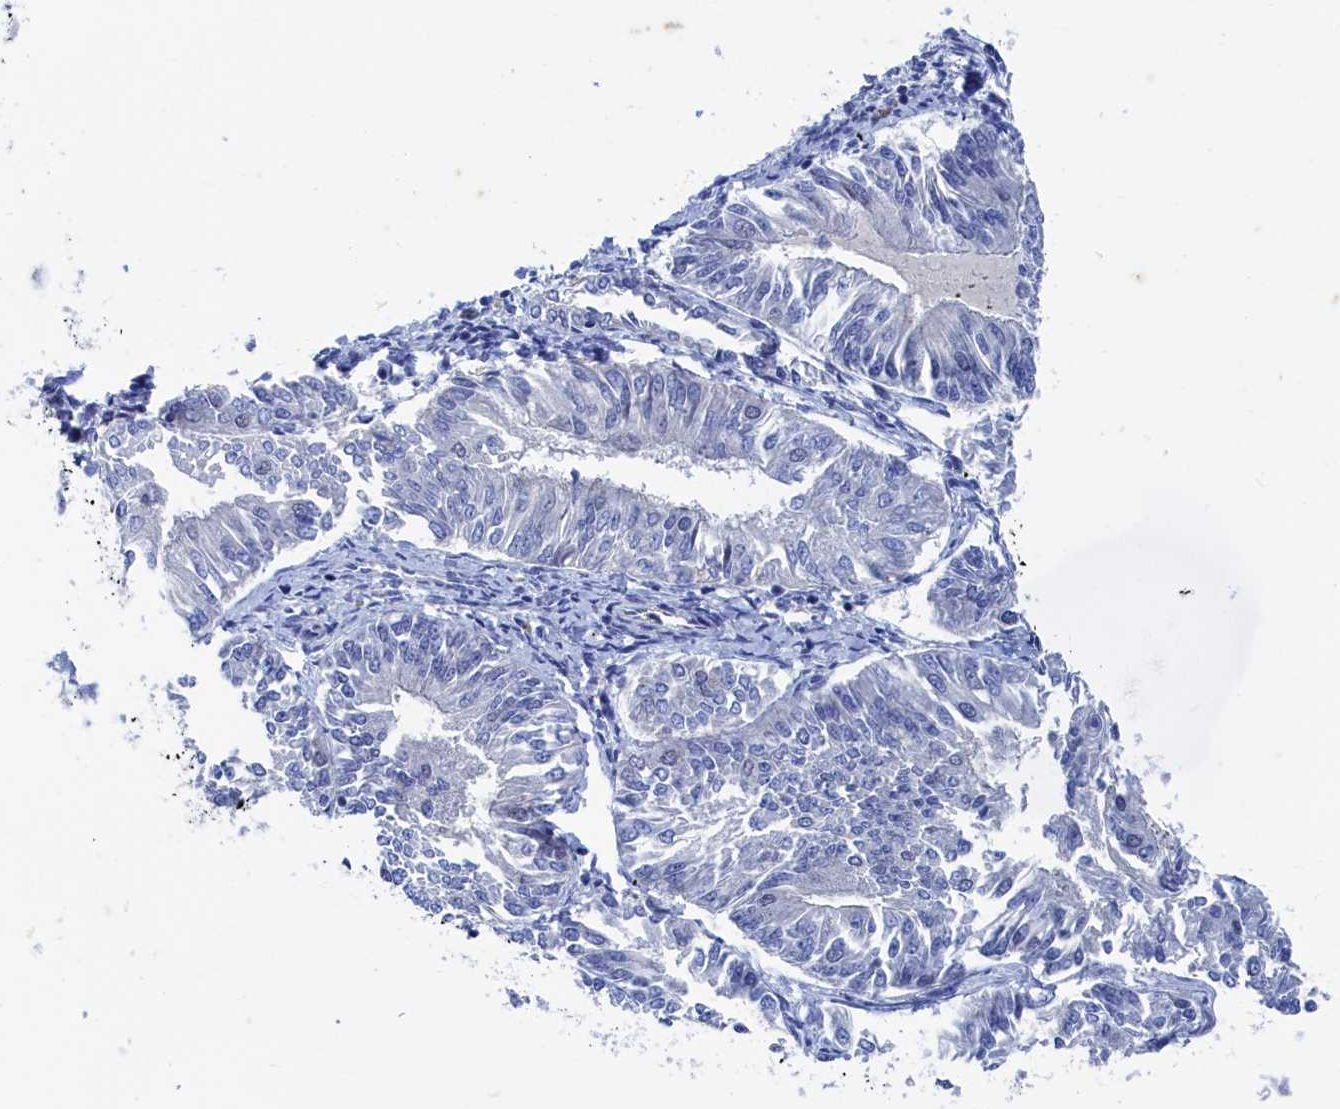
{"staining": {"intensity": "negative", "quantity": "none", "location": "none"}, "tissue": "endometrial cancer", "cell_type": "Tumor cells", "image_type": "cancer", "snomed": [{"axis": "morphology", "description": "Adenocarcinoma, NOS"}, {"axis": "topography", "description": "Endometrium"}], "caption": "Human endometrial cancer (adenocarcinoma) stained for a protein using IHC displays no staining in tumor cells.", "gene": "MARCHF3", "patient": {"sex": "female", "age": 58}}